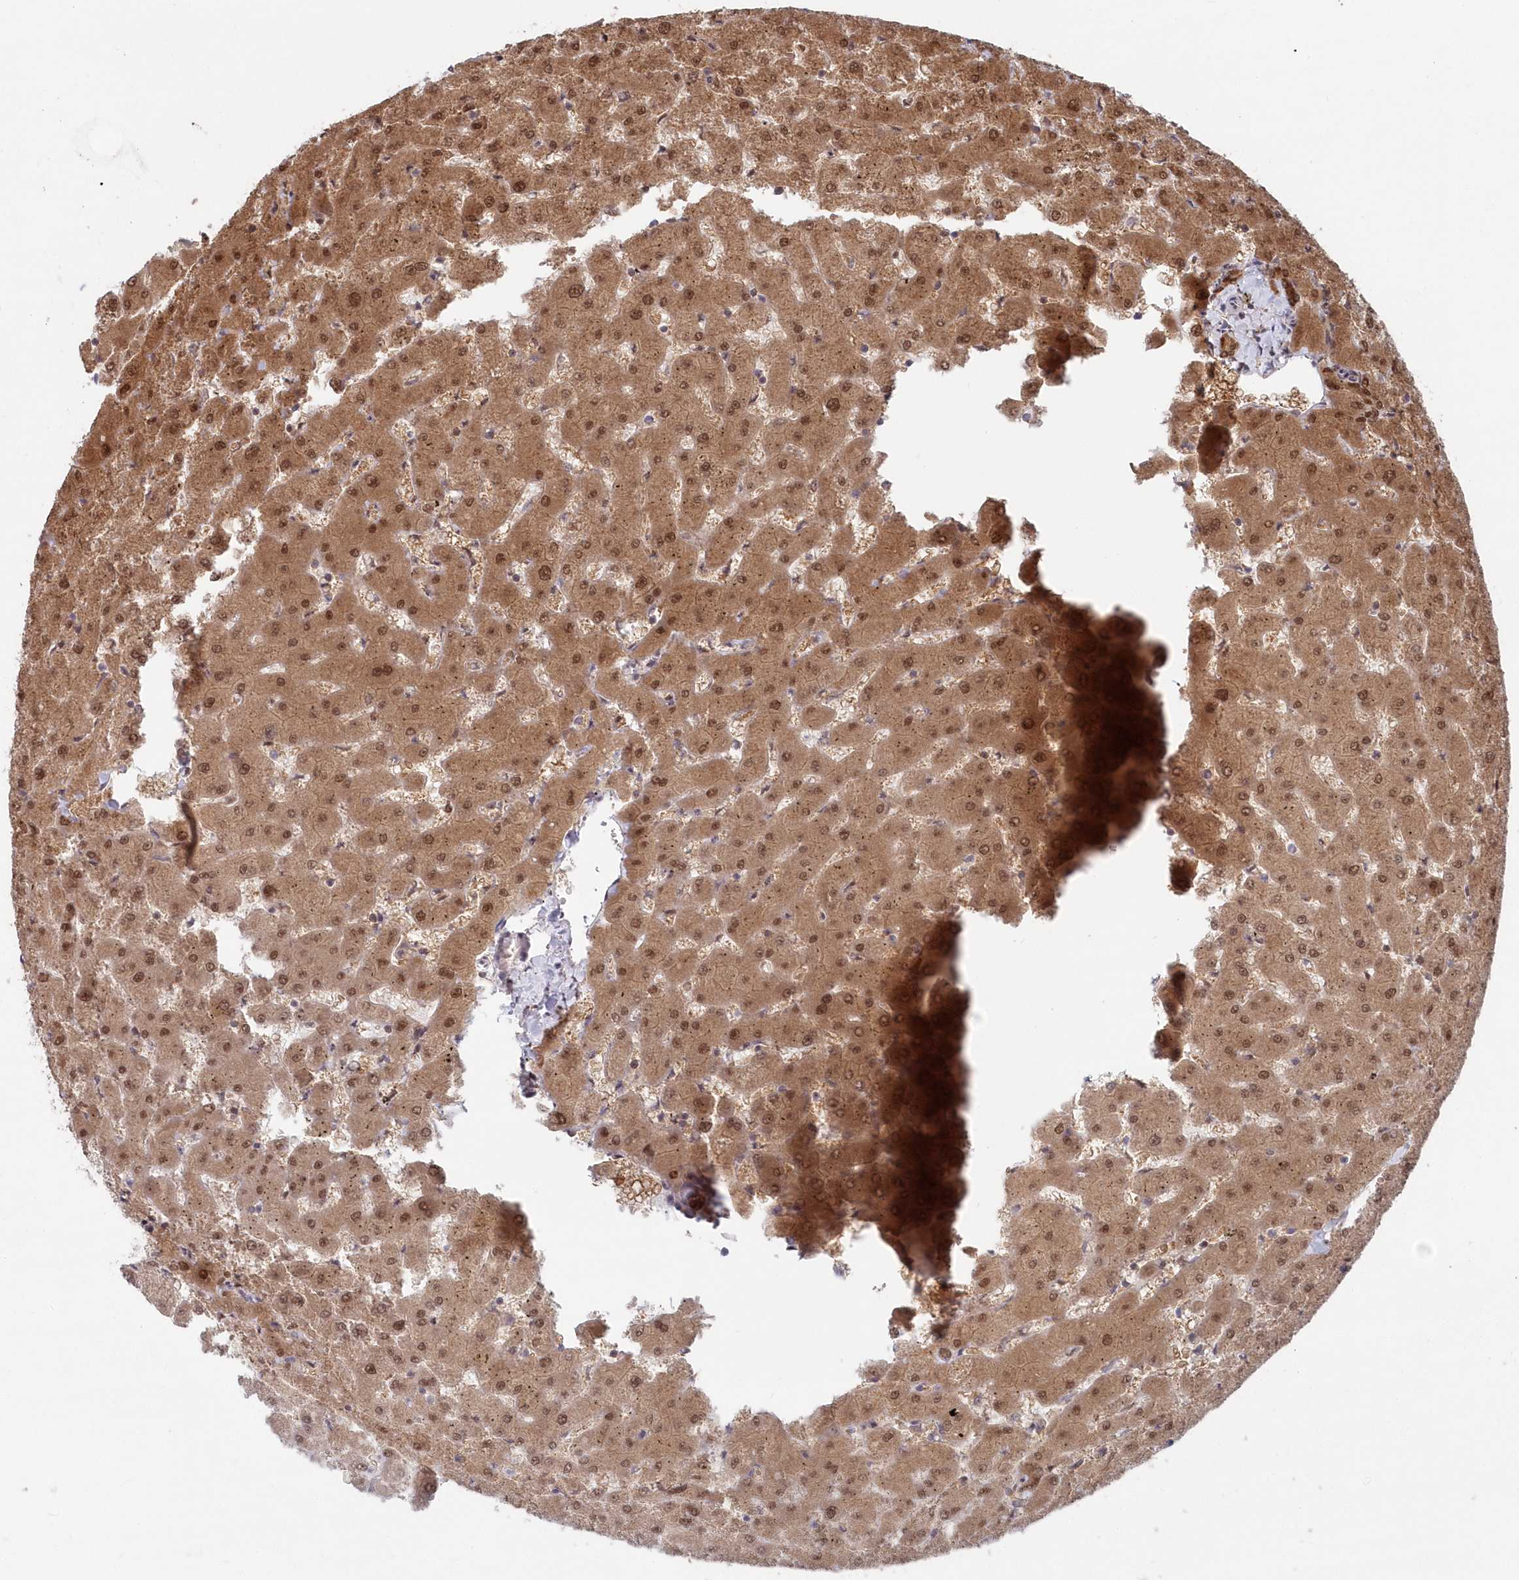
{"staining": {"intensity": "moderate", "quantity": ">75%", "location": "cytoplasmic/membranous,nuclear"}, "tissue": "liver", "cell_type": "Cholangiocytes", "image_type": "normal", "snomed": [{"axis": "morphology", "description": "Normal tissue, NOS"}, {"axis": "topography", "description": "Liver"}], "caption": "Liver stained for a protein (brown) reveals moderate cytoplasmic/membranous,nuclear positive positivity in about >75% of cholangiocytes.", "gene": "ABHD14B", "patient": {"sex": "female", "age": 63}}